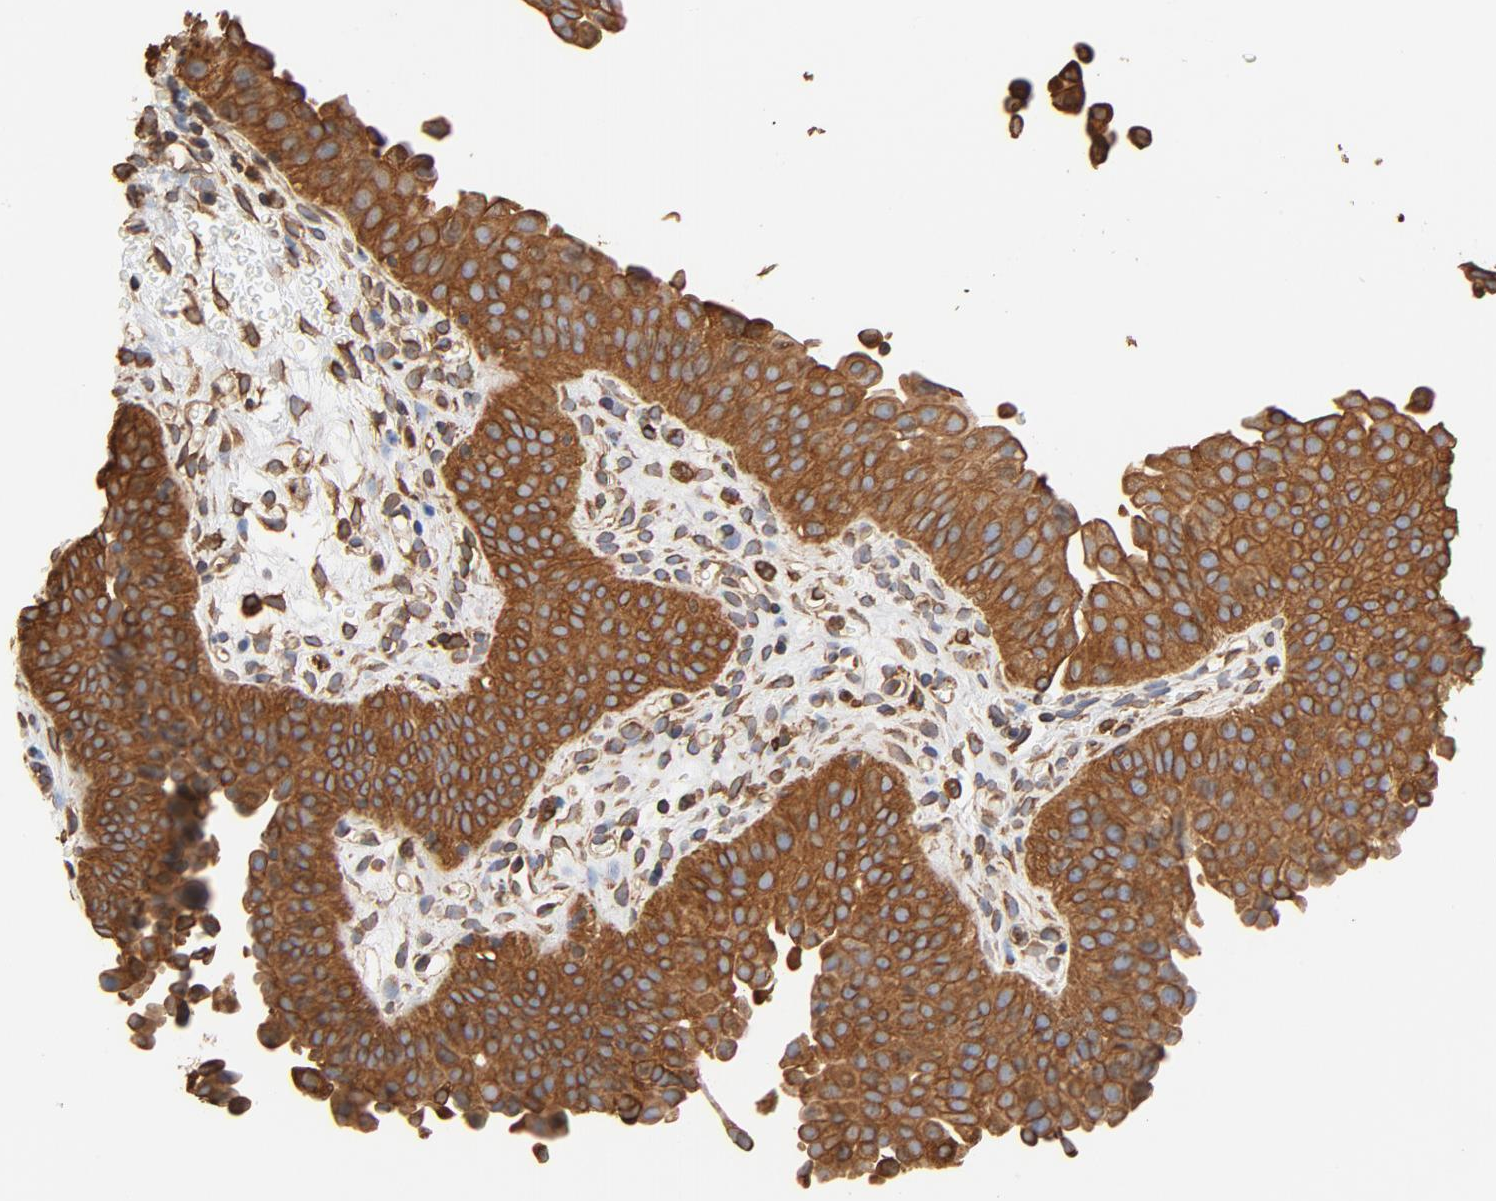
{"staining": {"intensity": "strong", "quantity": ">75%", "location": "cytoplasmic/membranous"}, "tissue": "urinary bladder", "cell_type": "Urothelial cells", "image_type": "normal", "snomed": [{"axis": "morphology", "description": "Normal tissue, NOS"}, {"axis": "morphology", "description": "Dysplasia, NOS"}, {"axis": "topography", "description": "Urinary bladder"}], "caption": "Strong cytoplasmic/membranous expression is seen in about >75% of urothelial cells in benign urinary bladder.", "gene": "BCAP31", "patient": {"sex": "male", "age": 35}}